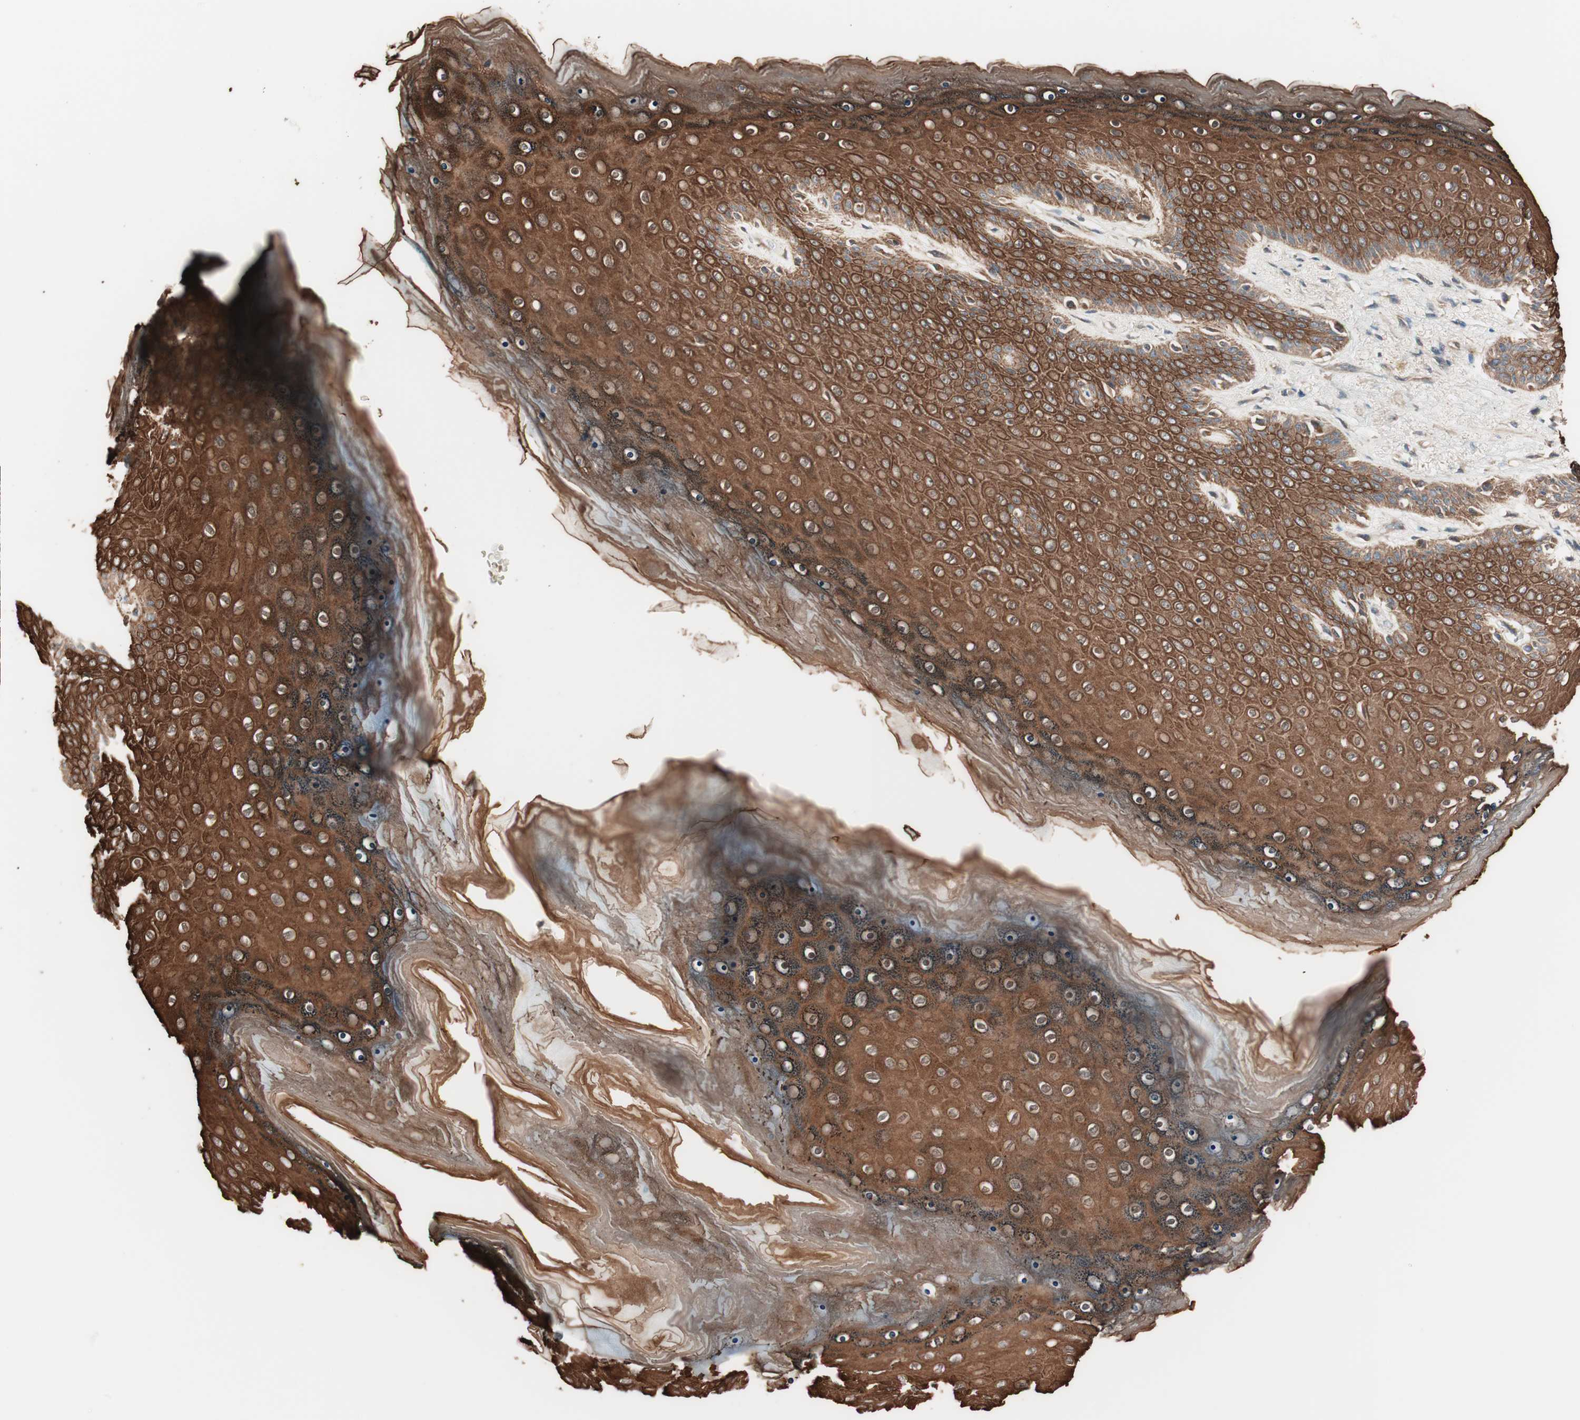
{"staining": {"intensity": "strong", "quantity": ">75%", "location": "cytoplasmic/membranous"}, "tissue": "skin", "cell_type": "Epidermal cells", "image_type": "normal", "snomed": [{"axis": "morphology", "description": "Normal tissue, NOS"}, {"axis": "topography", "description": "Anal"}], "caption": "Epidermal cells display high levels of strong cytoplasmic/membranous staining in approximately >75% of cells in benign skin. Using DAB (3,3'-diaminobenzidine) (brown) and hematoxylin (blue) stains, captured at high magnification using brightfield microscopy.", "gene": "TSG101", "patient": {"sex": "female", "age": 46}}